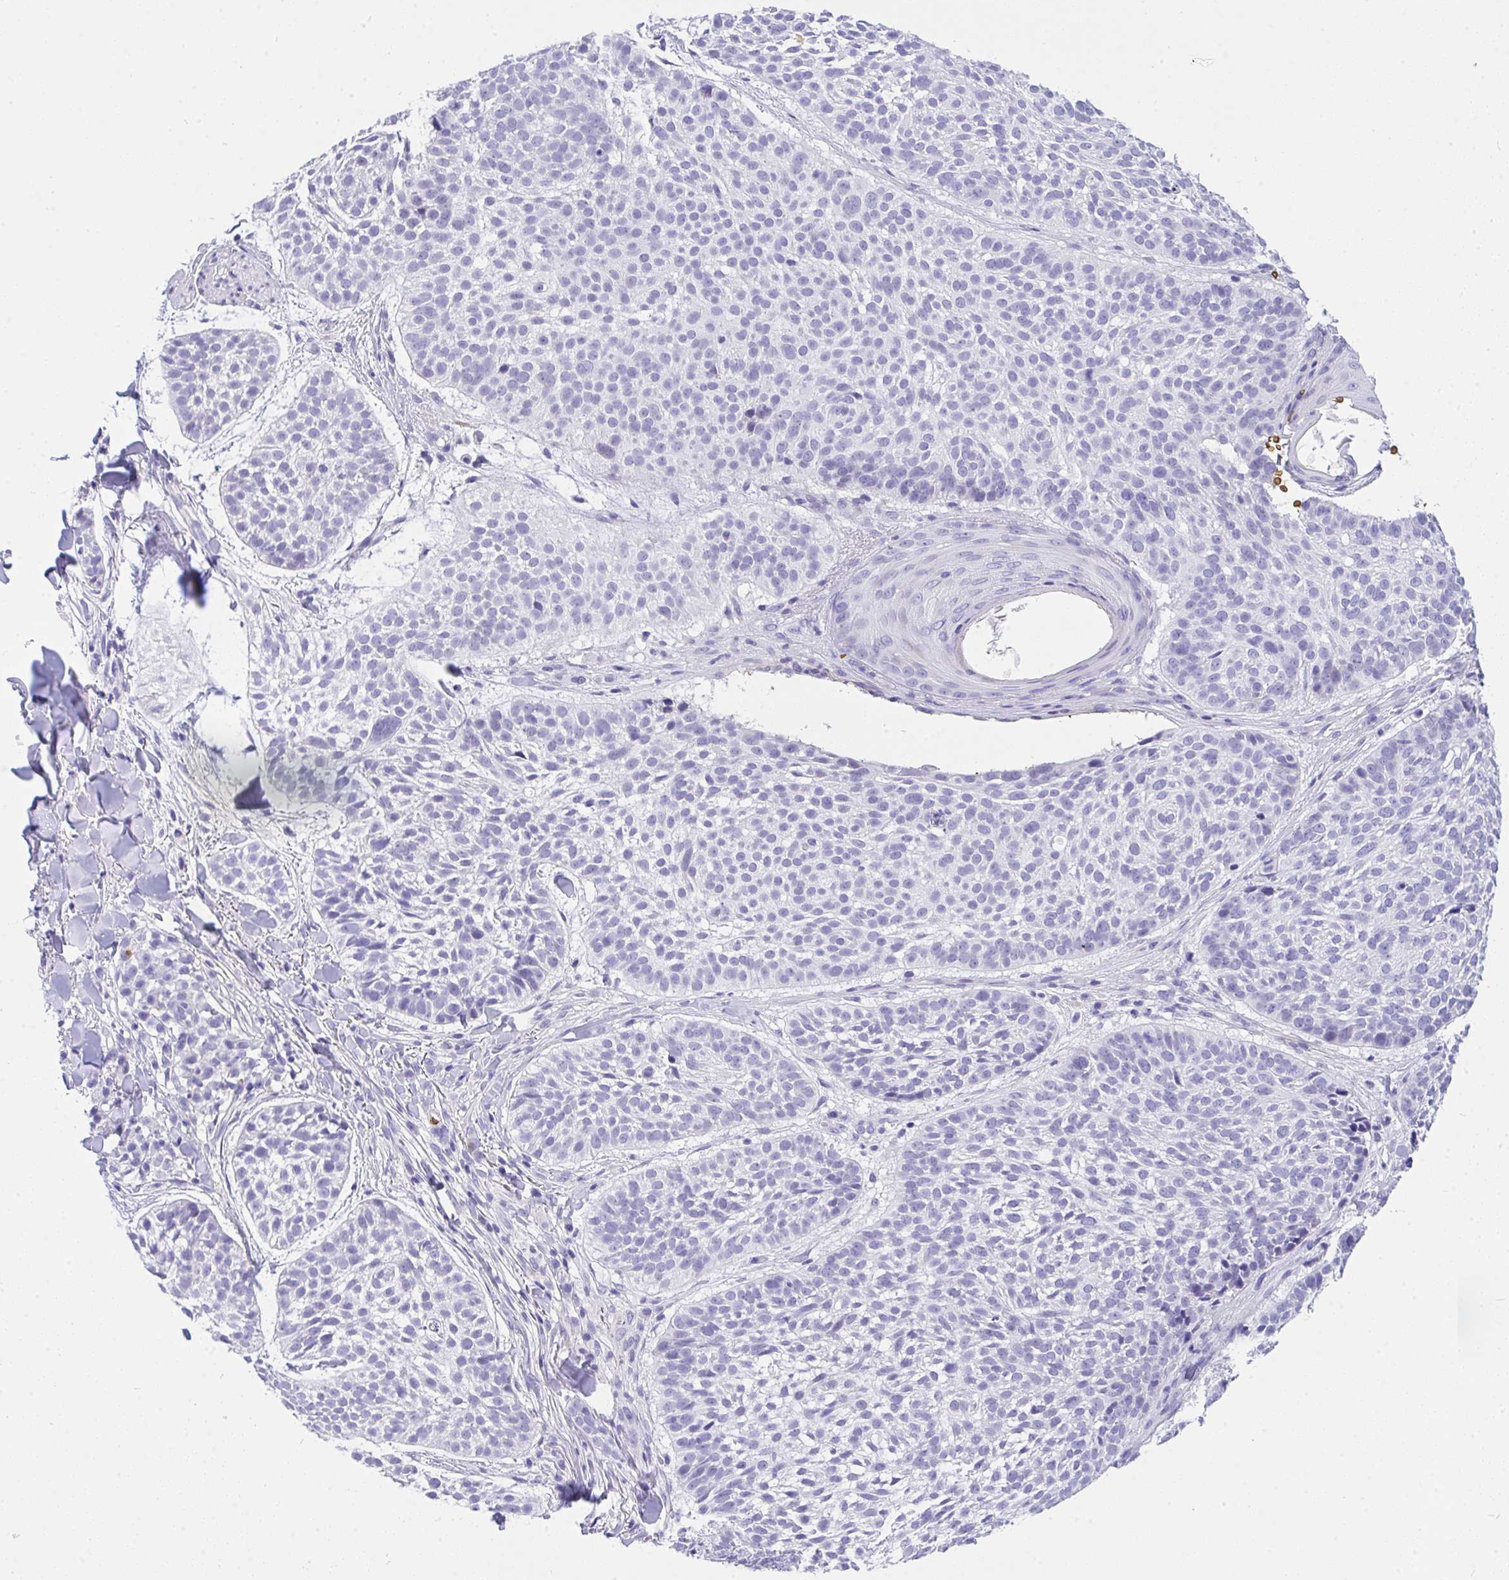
{"staining": {"intensity": "negative", "quantity": "none", "location": "none"}, "tissue": "skin cancer", "cell_type": "Tumor cells", "image_type": "cancer", "snomed": [{"axis": "morphology", "description": "Basal cell carcinoma"}, {"axis": "topography", "description": "Skin"}, {"axis": "topography", "description": "Skin of scalp"}], "caption": "Immunohistochemistry image of human skin cancer (basal cell carcinoma) stained for a protein (brown), which shows no staining in tumor cells. (DAB immunohistochemistry (IHC) visualized using brightfield microscopy, high magnification).", "gene": "ANK1", "patient": {"sex": "female", "age": 45}}